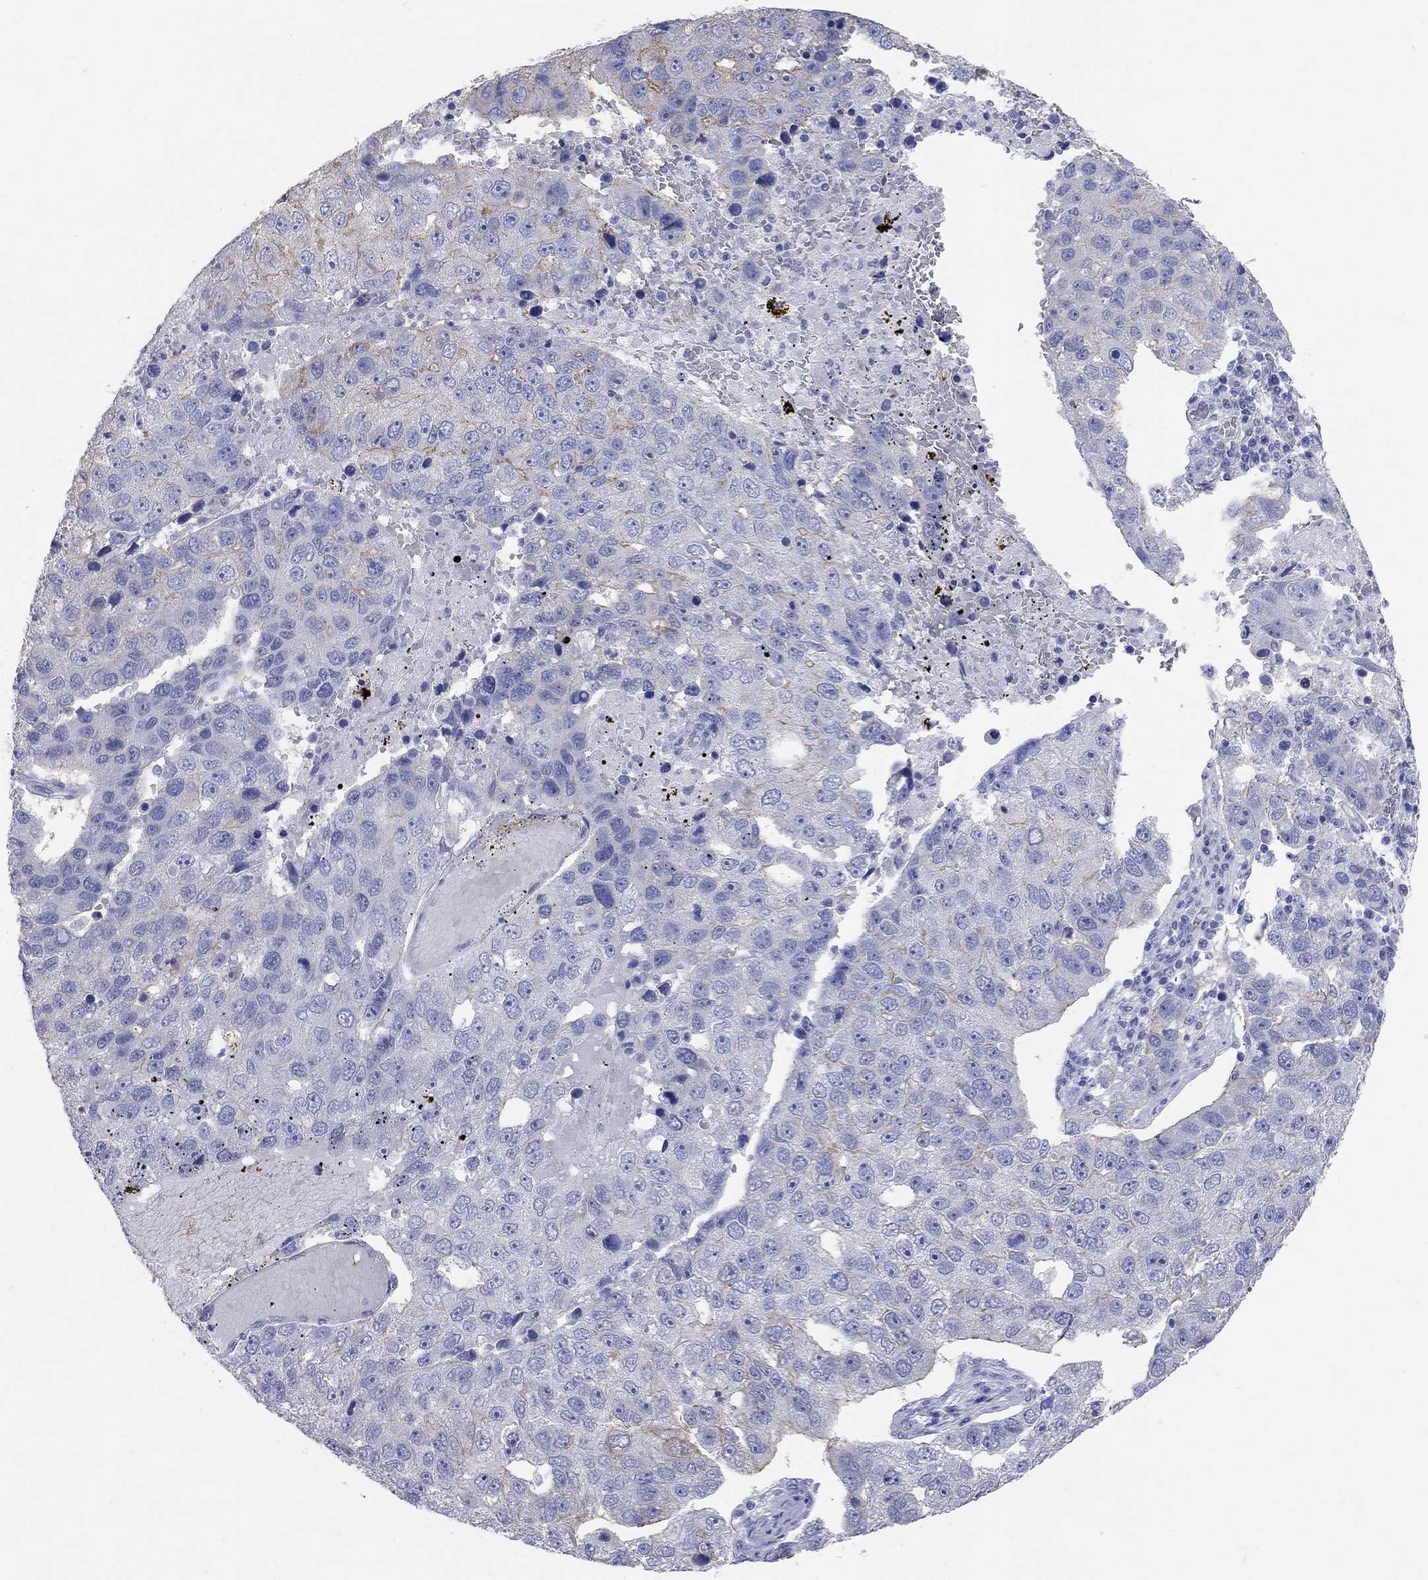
{"staining": {"intensity": "weak", "quantity": "<25%", "location": "cytoplasmic/membranous"}, "tissue": "pancreatic cancer", "cell_type": "Tumor cells", "image_type": "cancer", "snomed": [{"axis": "morphology", "description": "Adenocarcinoma, NOS"}, {"axis": "topography", "description": "Pancreas"}], "caption": "The immunohistochemistry image has no significant positivity in tumor cells of adenocarcinoma (pancreatic) tissue.", "gene": "AOX1", "patient": {"sex": "female", "age": 61}}